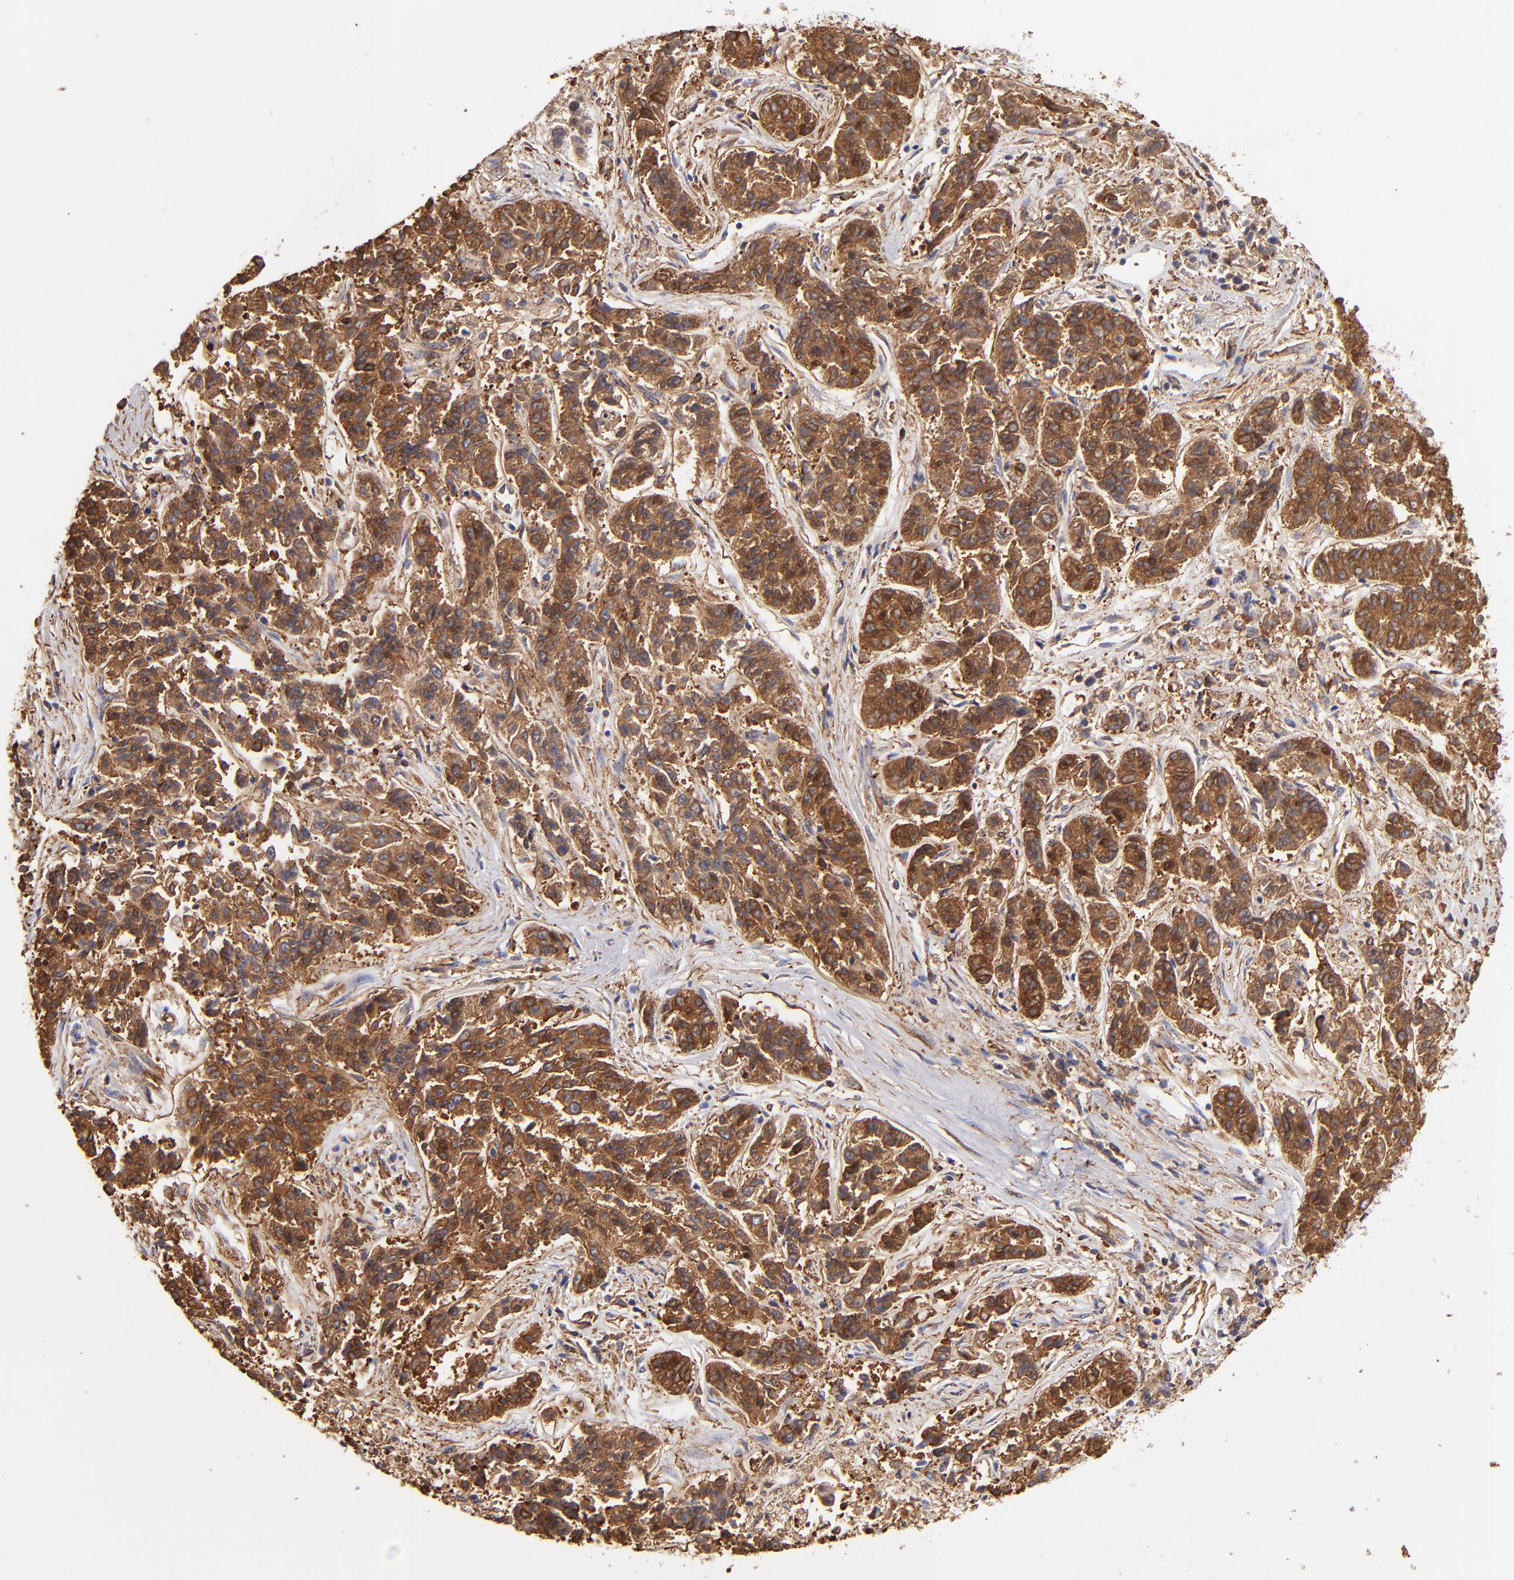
{"staining": {"intensity": "strong", "quantity": ">75%", "location": "cytoplasmic/membranous"}, "tissue": "lung cancer", "cell_type": "Tumor cells", "image_type": "cancer", "snomed": [{"axis": "morphology", "description": "Adenocarcinoma, NOS"}, {"axis": "topography", "description": "Lung"}], "caption": "Strong cytoplasmic/membranous positivity is present in about >75% of tumor cells in lung cancer.", "gene": "MVP", "patient": {"sex": "male", "age": 84}}